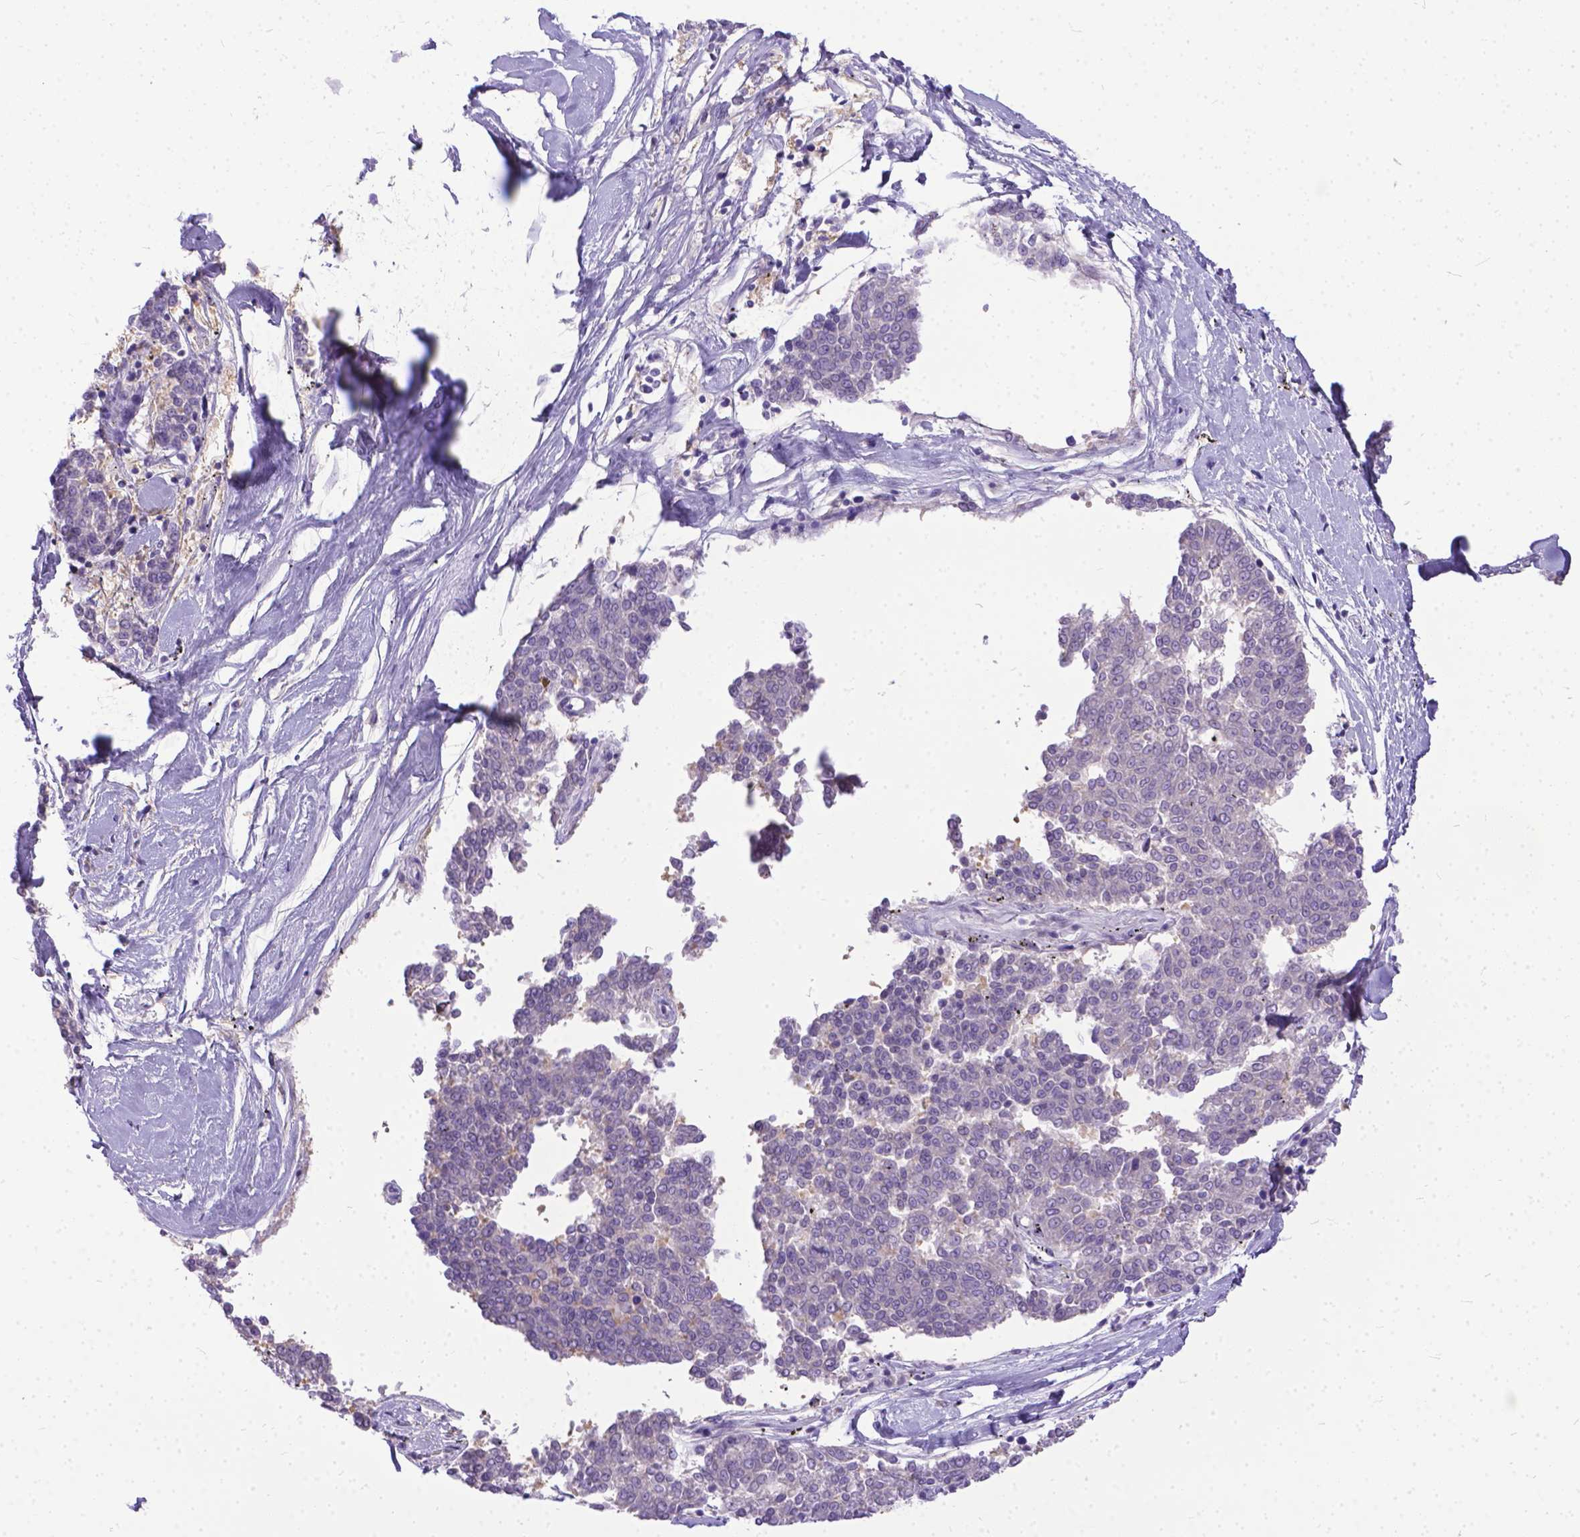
{"staining": {"intensity": "negative", "quantity": "none", "location": "none"}, "tissue": "melanoma", "cell_type": "Tumor cells", "image_type": "cancer", "snomed": [{"axis": "morphology", "description": "Malignant melanoma, NOS"}, {"axis": "topography", "description": "Skin"}], "caption": "IHC histopathology image of neoplastic tissue: human malignant melanoma stained with DAB demonstrates no significant protein positivity in tumor cells. Nuclei are stained in blue.", "gene": "TTLL6", "patient": {"sex": "female", "age": 72}}